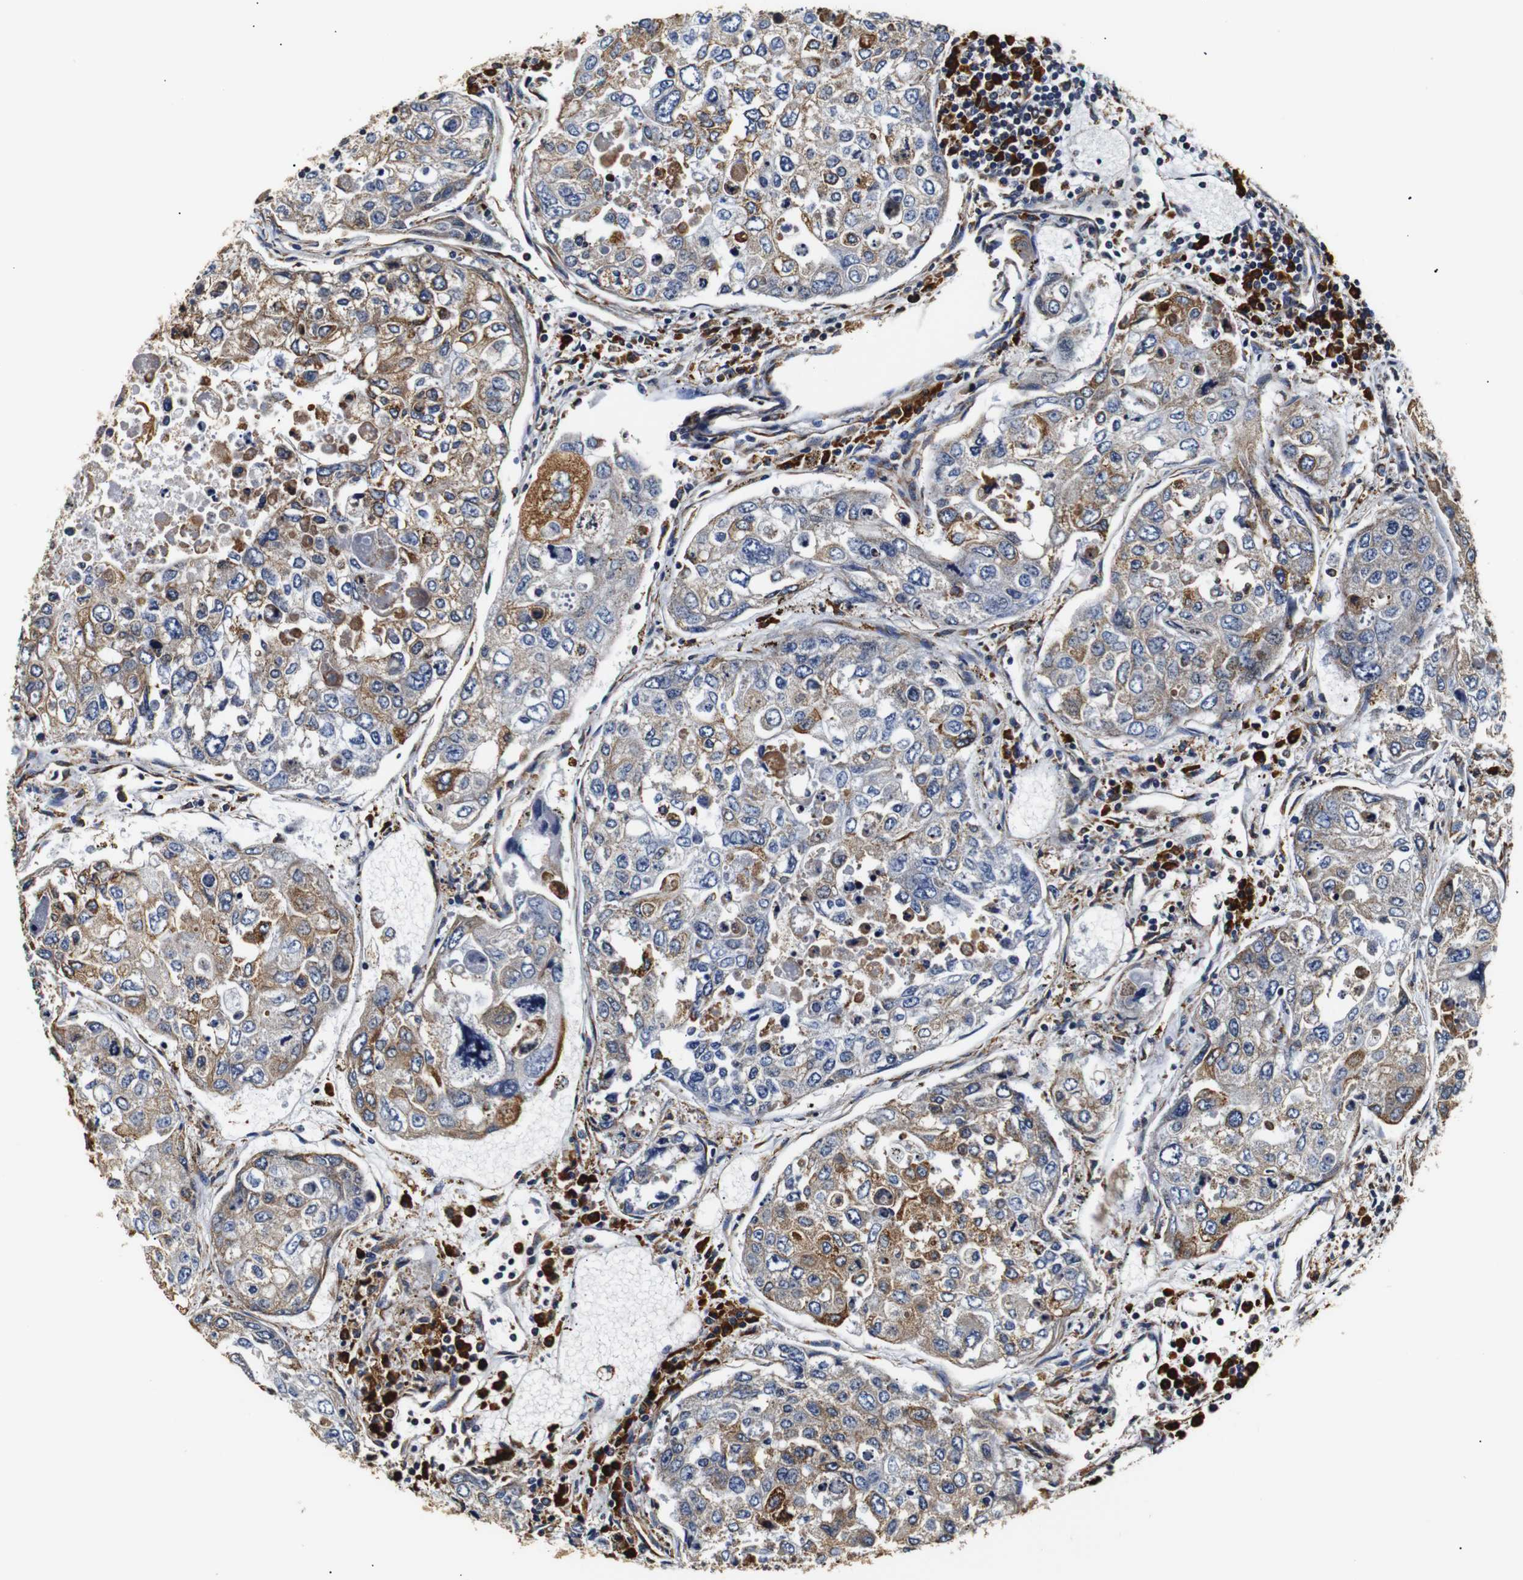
{"staining": {"intensity": "moderate", "quantity": "25%-75%", "location": "cytoplasmic/membranous"}, "tissue": "urothelial cancer", "cell_type": "Tumor cells", "image_type": "cancer", "snomed": [{"axis": "morphology", "description": "Urothelial carcinoma, High grade"}, {"axis": "topography", "description": "Lymph node"}, {"axis": "topography", "description": "Urinary bladder"}], "caption": "Brown immunohistochemical staining in urothelial cancer demonstrates moderate cytoplasmic/membranous staining in about 25%-75% of tumor cells.", "gene": "HHIP", "patient": {"sex": "male", "age": 51}}